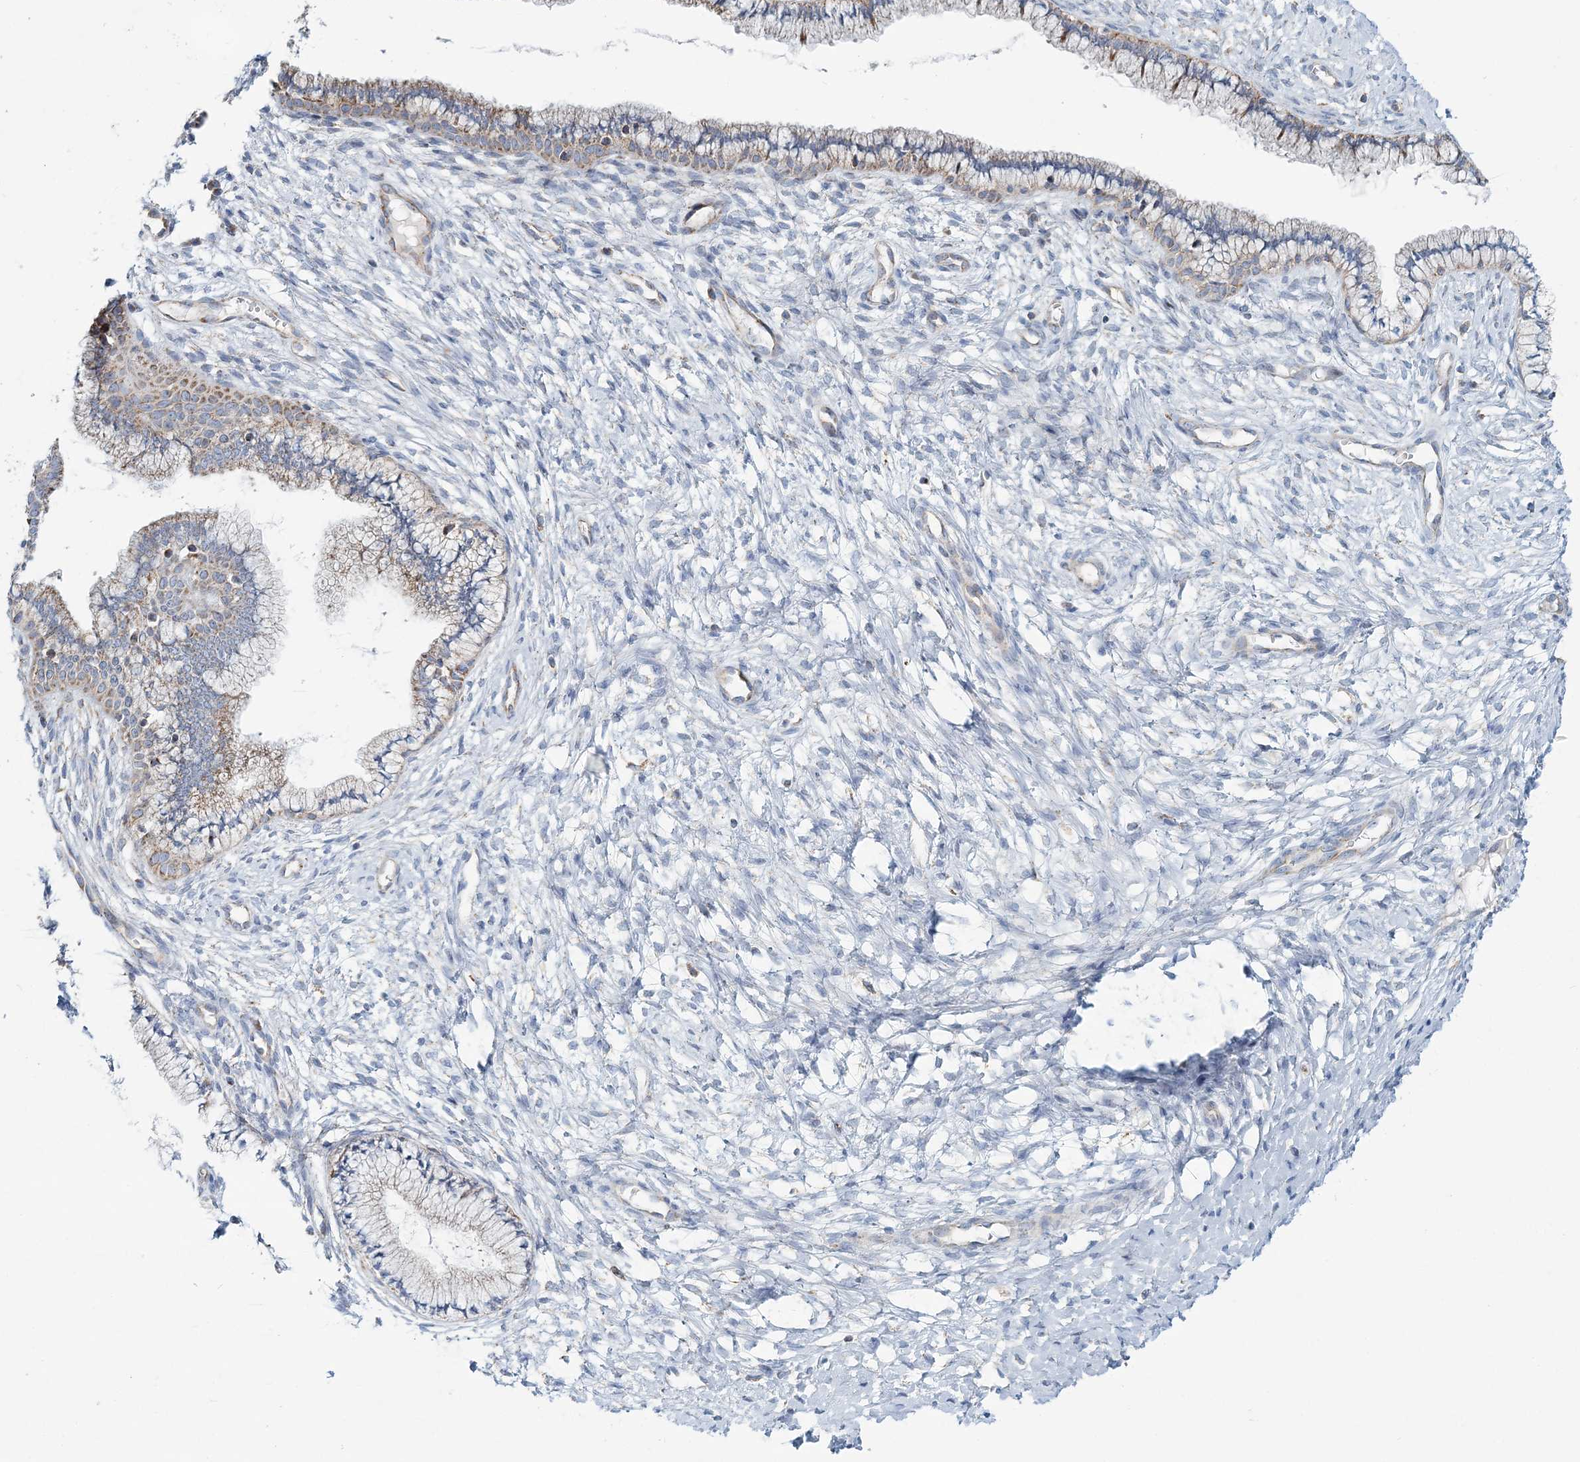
{"staining": {"intensity": "weak", "quantity": "25%-75%", "location": "cytoplasmic/membranous"}, "tissue": "cervix", "cell_type": "Glandular cells", "image_type": "normal", "snomed": [{"axis": "morphology", "description": "Normal tissue, NOS"}, {"axis": "topography", "description": "Cervix"}], "caption": "Protein analysis of unremarkable cervix reveals weak cytoplasmic/membranous staining in about 25%-75% of glandular cells.", "gene": "ARHGAP6", "patient": {"sex": "female", "age": 36}}